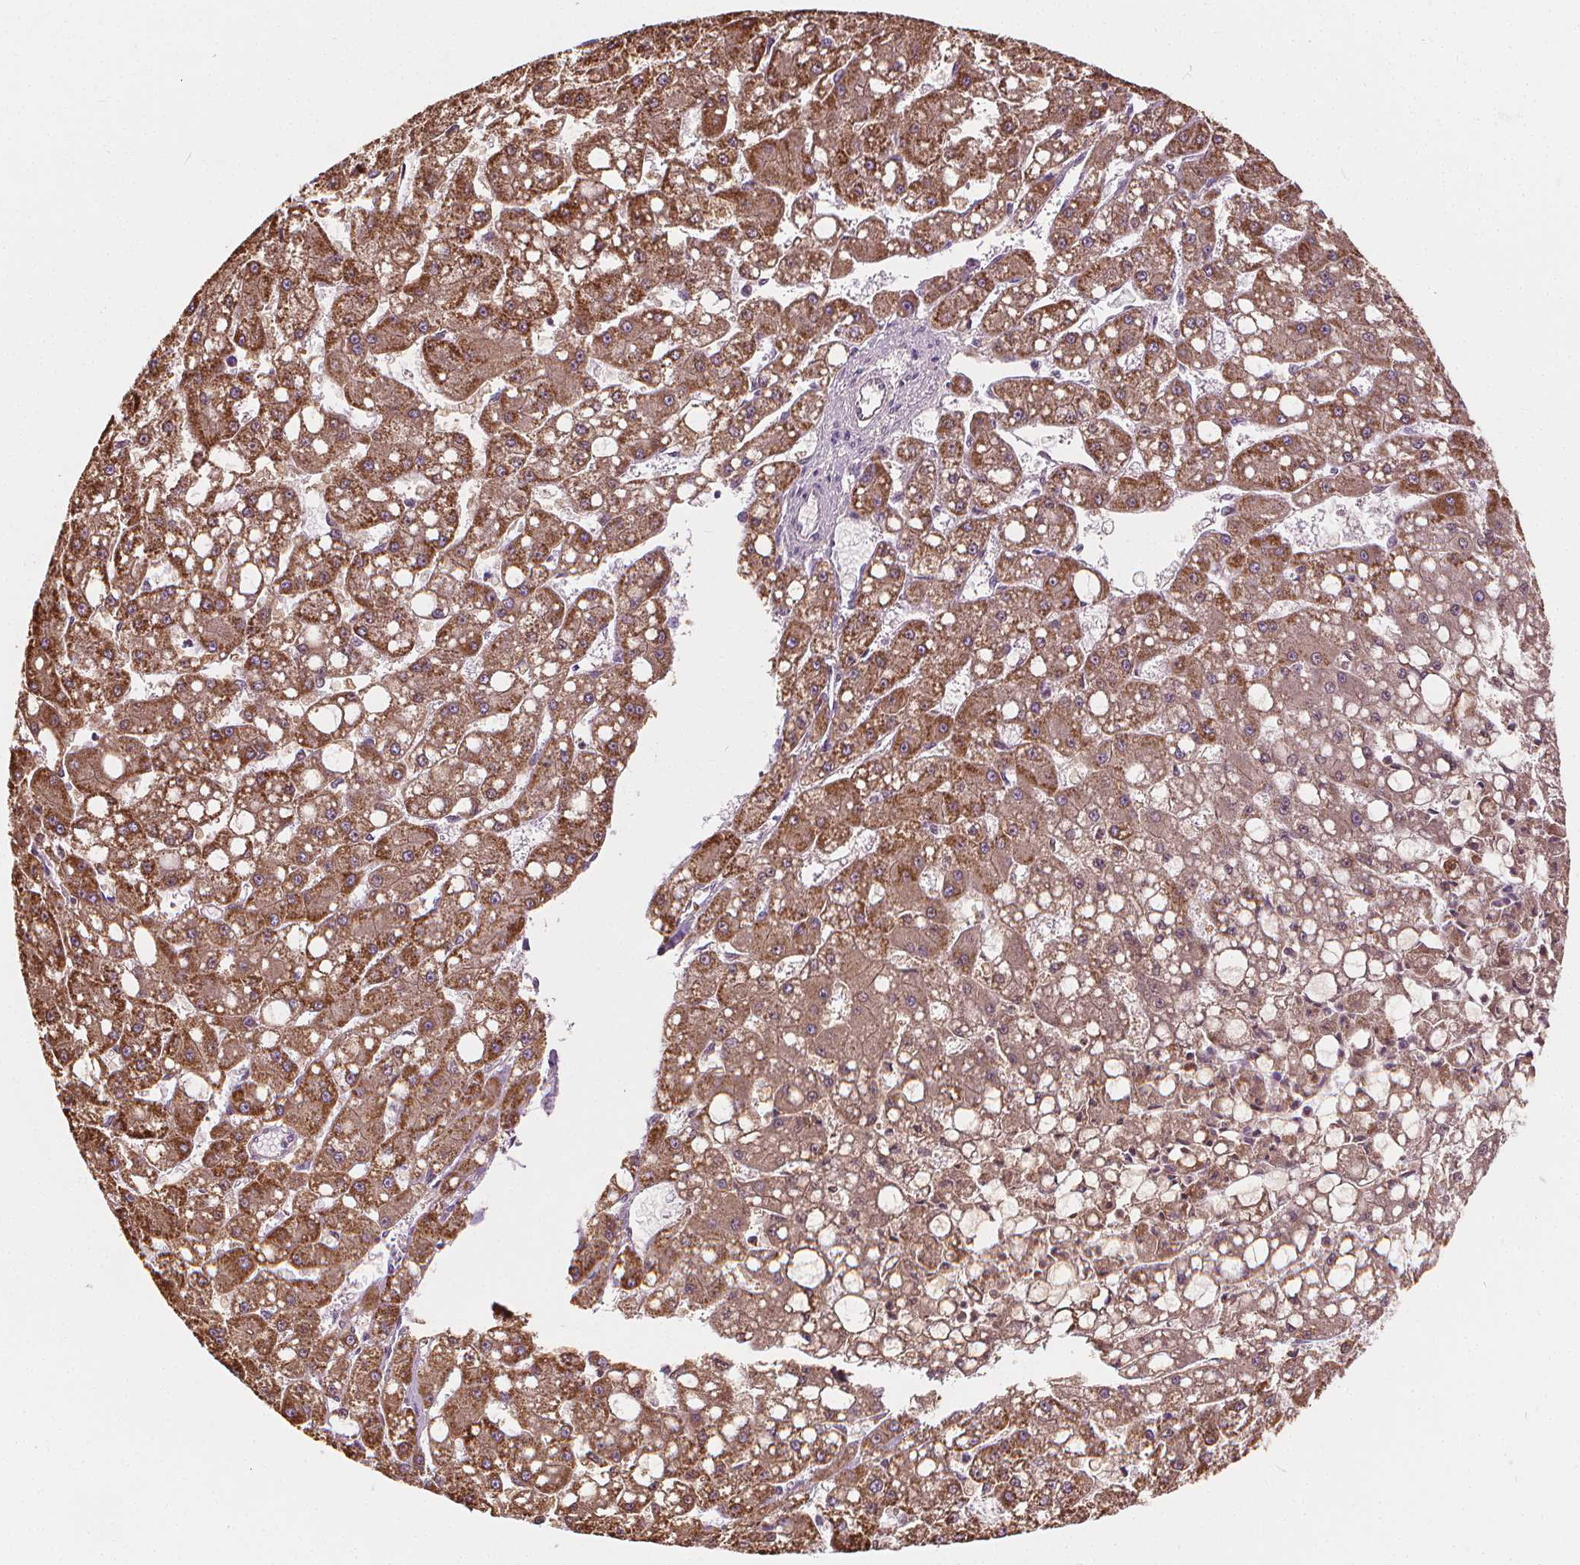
{"staining": {"intensity": "moderate", "quantity": ">75%", "location": "cytoplasmic/membranous"}, "tissue": "liver cancer", "cell_type": "Tumor cells", "image_type": "cancer", "snomed": [{"axis": "morphology", "description": "Carcinoma, Hepatocellular, NOS"}, {"axis": "topography", "description": "Liver"}], "caption": "Protein analysis of liver cancer tissue displays moderate cytoplasmic/membranous positivity in about >75% of tumor cells.", "gene": "RAB20", "patient": {"sex": "male", "age": 67}}